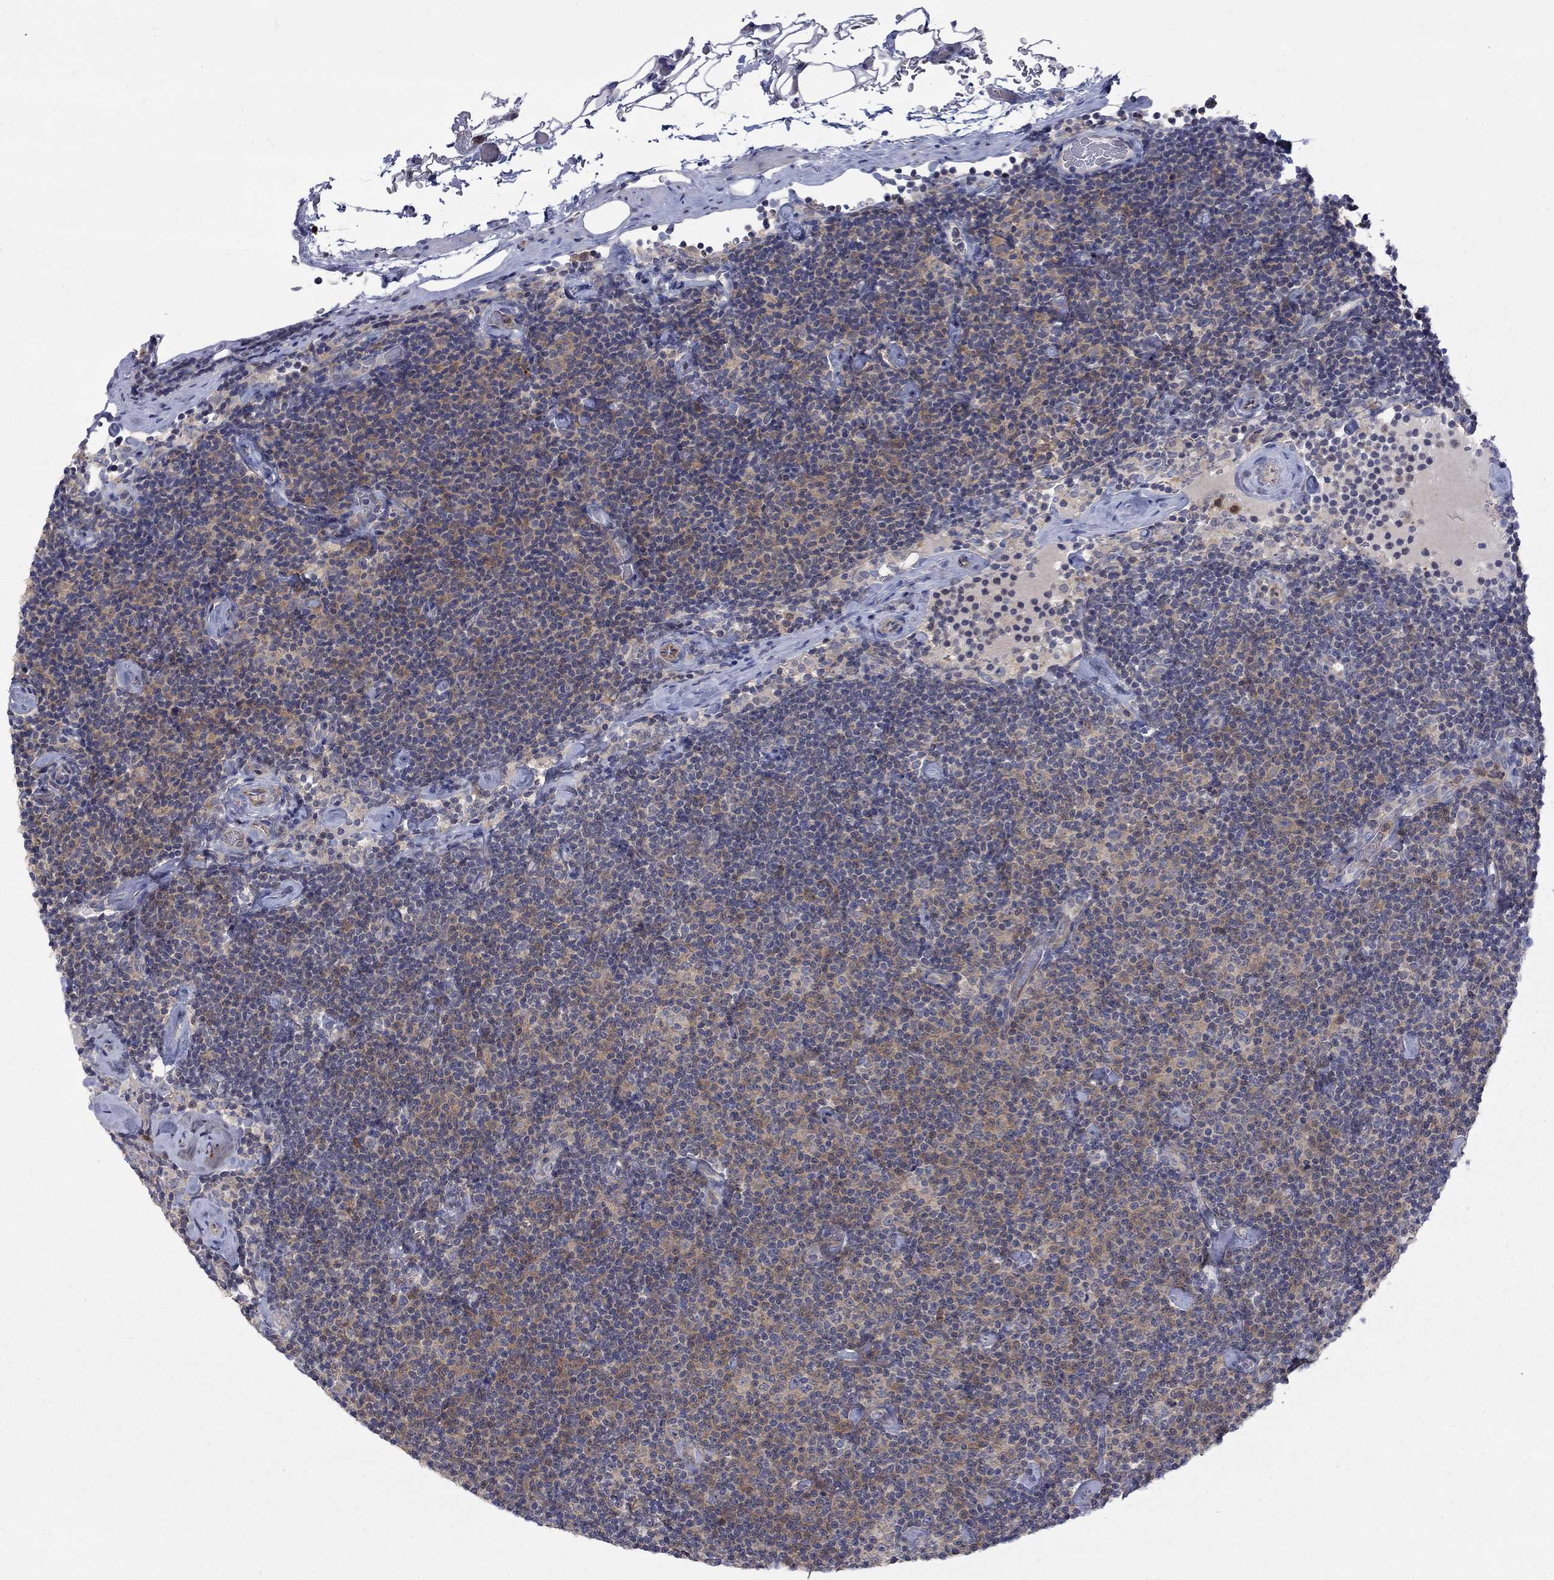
{"staining": {"intensity": "moderate", "quantity": "<25%", "location": "cytoplasmic/membranous"}, "tissue": "lymphoma", "cell_type": "Tumor cells", "image_type": "cancer", "snomed": [{"axis": "morphology", "description": "Malignant lymphoma, non-Hodgkin's type, Low grade"}, {"axis": "topography", "description": "Lymph node"}], "caption": "Lymphoma stained with immunohistochemistry reveals moderate cytoplasmic/membranous positivity in about <25% of tumor cells.", "gene": "HKDC1", "patient": {"sex": "male", "age": 81}}